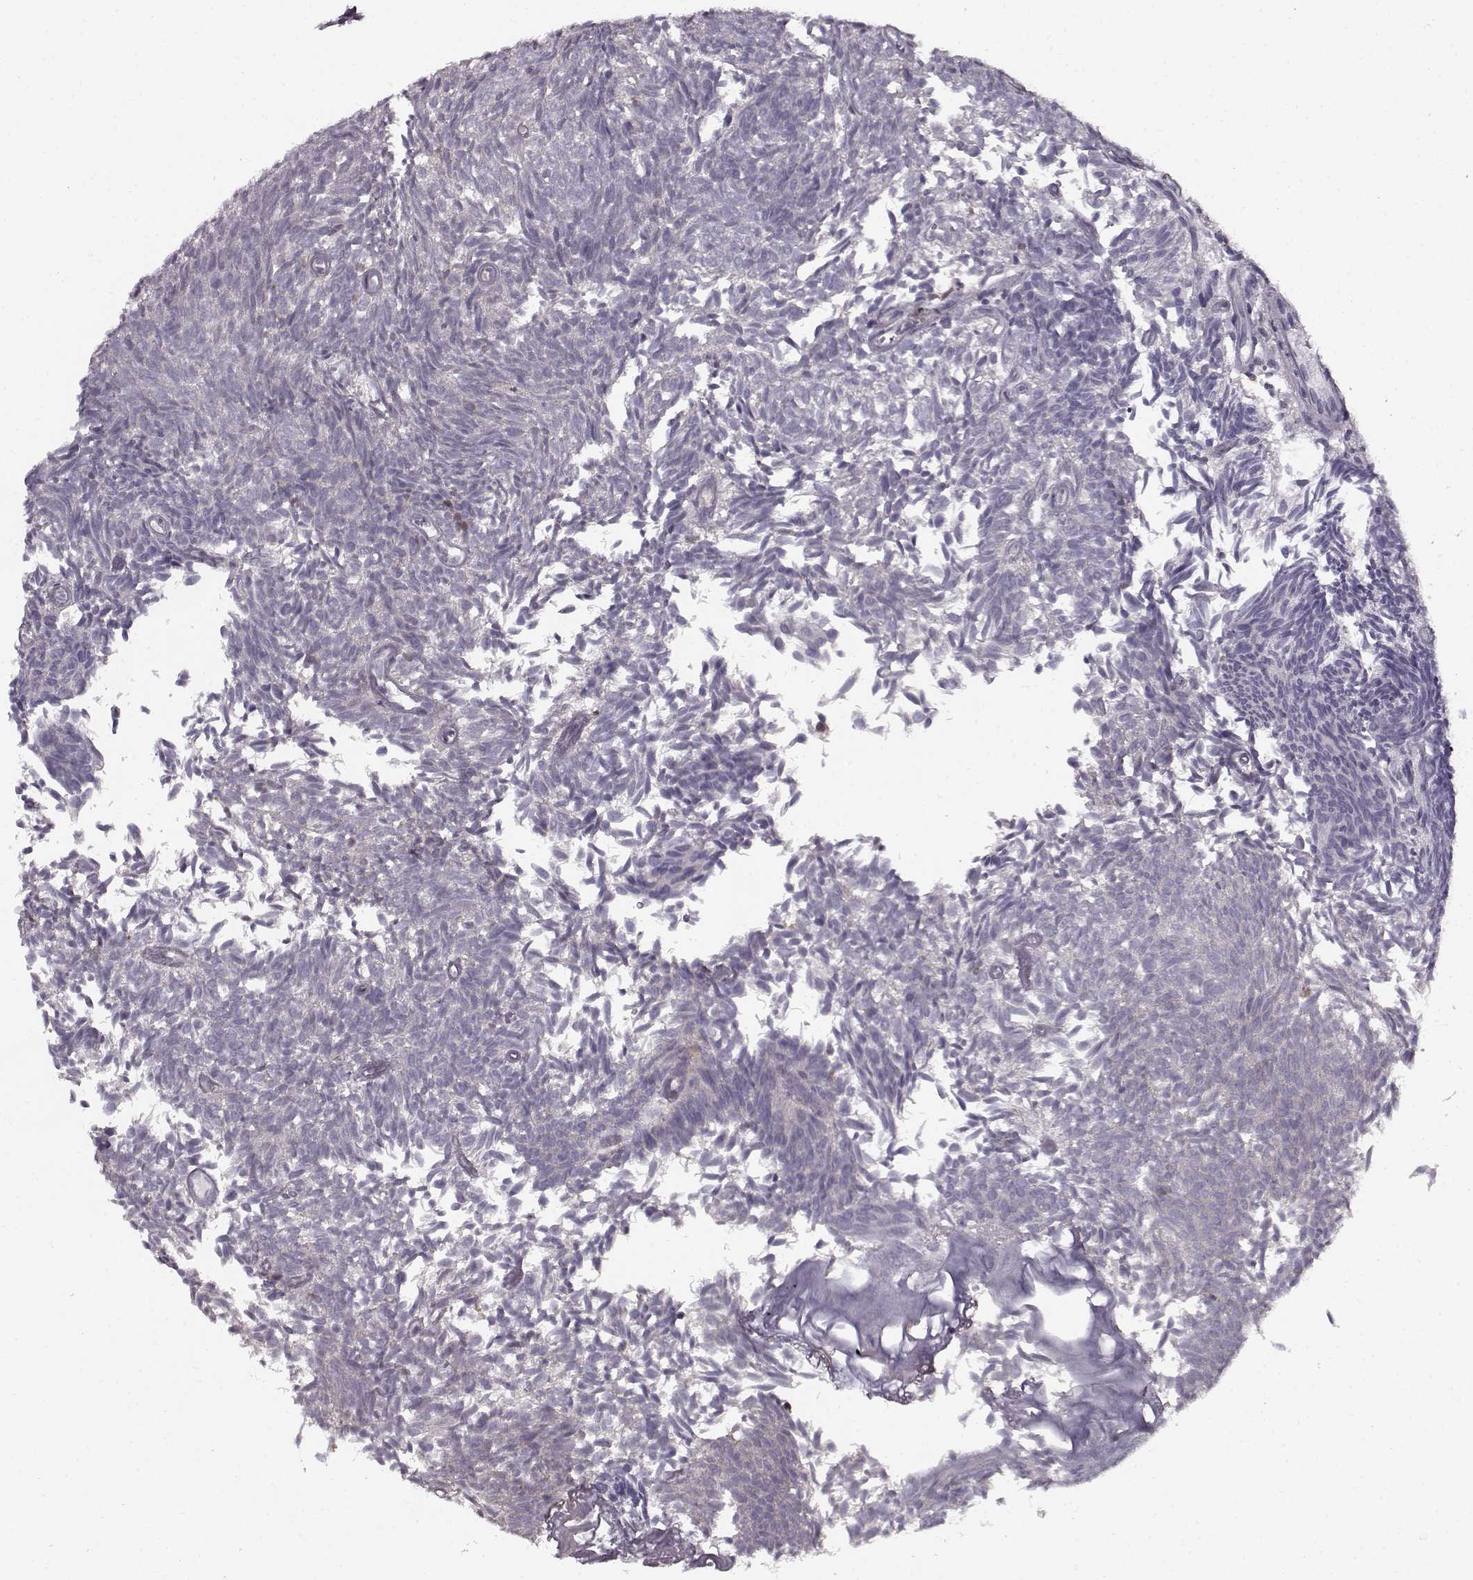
{"staining": {"intensity": "negative", "quantity": "none", "location": "none"}, "tissue": "urothelial cancer", "cell_type": "Tumor cells", "image_type": "cancer", "snomed": [{"axis": "morphology", "description": "Urothelial carcinoma, Low grade"}, {"axis": "topography", "description": "Urinary bladder"}], "caption": "Urothelial cancer stained for a protein using immunohistochemistry displays no staining tumor cells.", "gene": "MFSD1", "patient": {"sex": "male", "age": 77}}